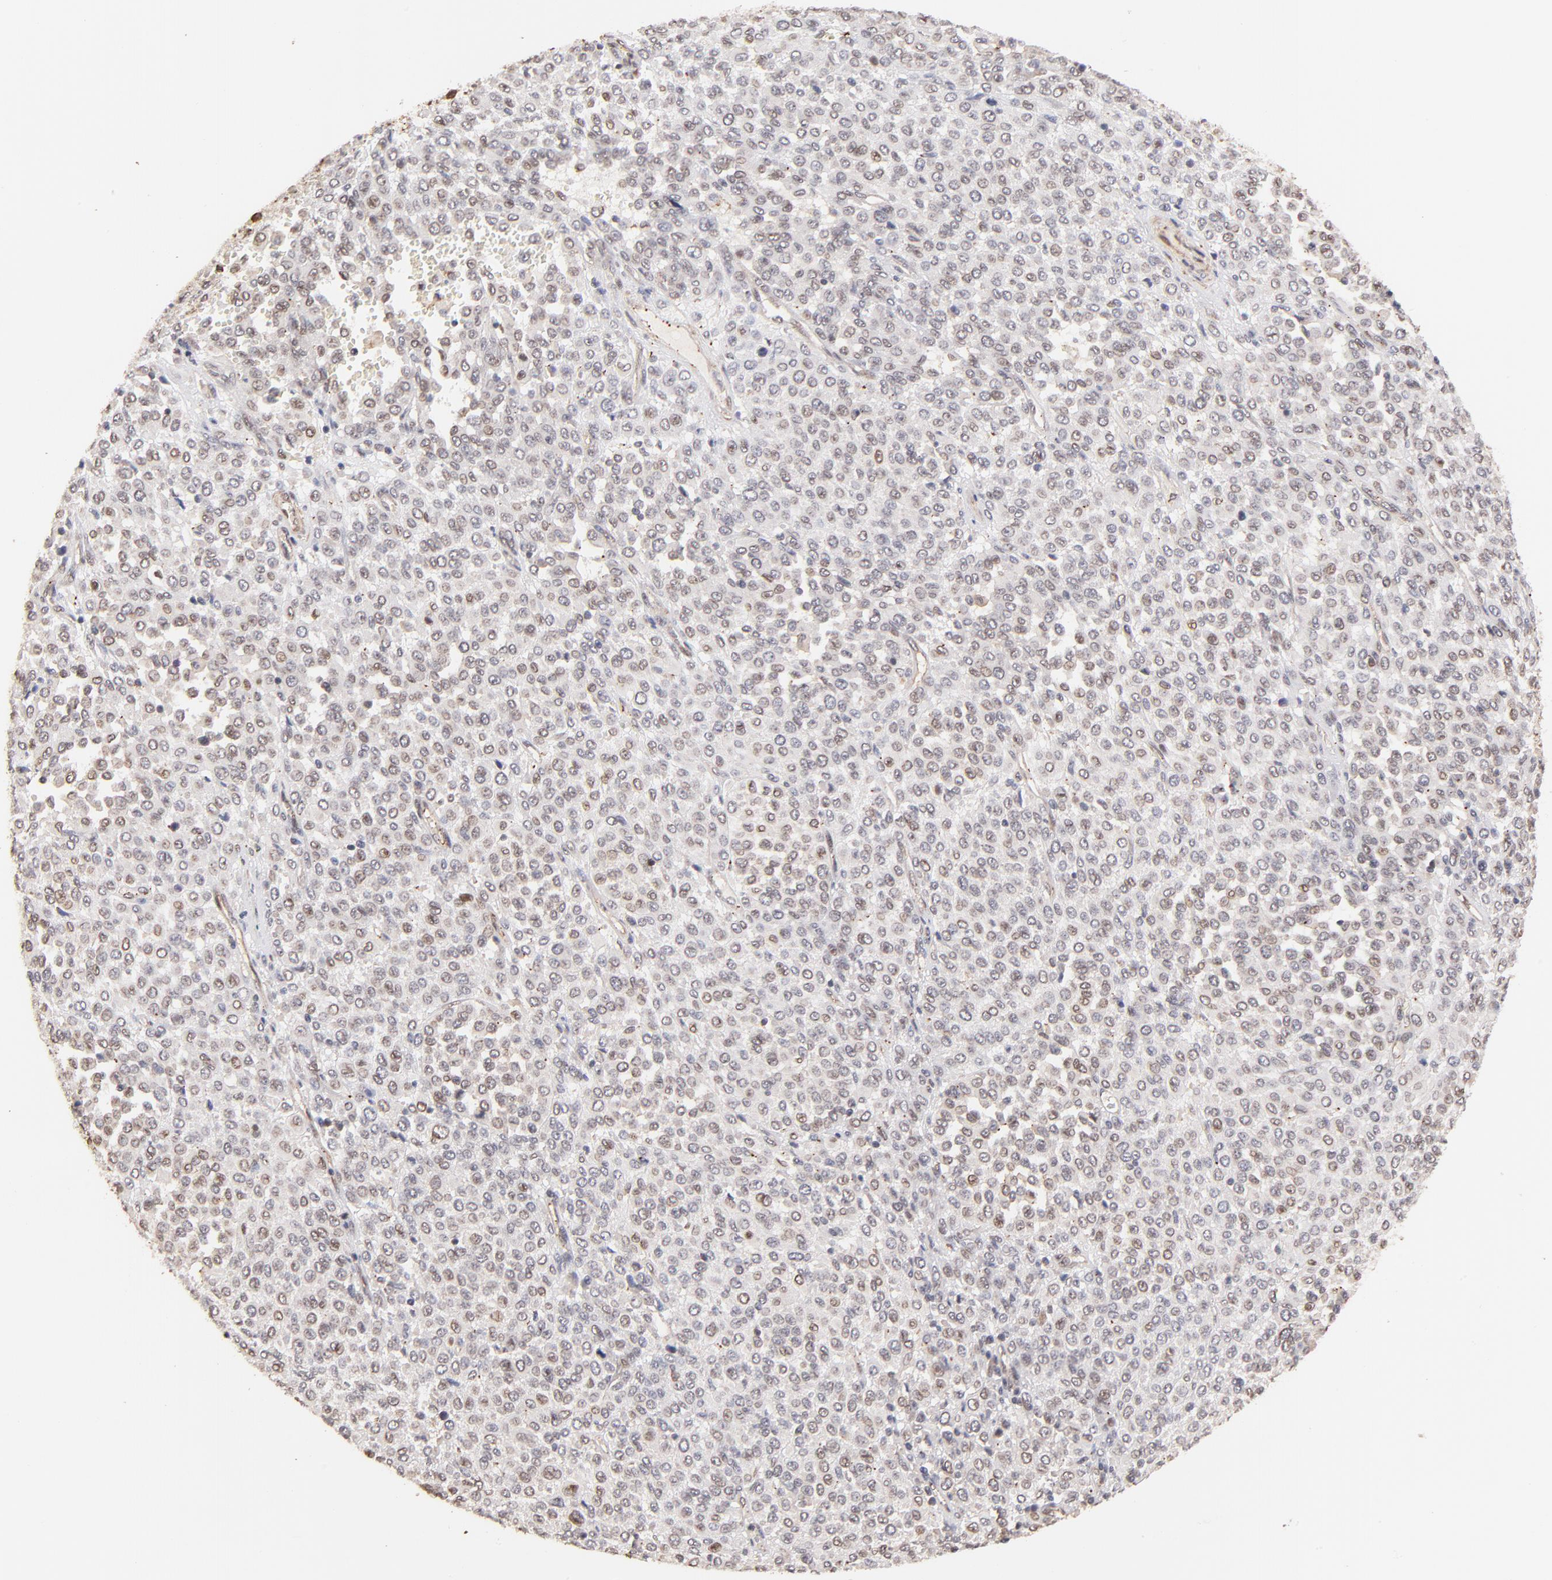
{"staining": {"intensity": "weak", "quantity": "25%-75%", "location": "nuclear"}, "tissue": "melanoma", "cell_type": "Tumor cells", "image_type": "cancer", "snomed": [{"axis": "morphology", "description": "Malignant melanoma, Metastatic site"}, {"axis": "topography", "description": "Pancreas"}], "caption": "Protein analysis of malignant melanoma (metastatic site) tissue displays weak nuclear staining in about 25%-75% of tumor cells.", "gene": "ZFP92", "patient": {"sex": "female", "age": 30}}